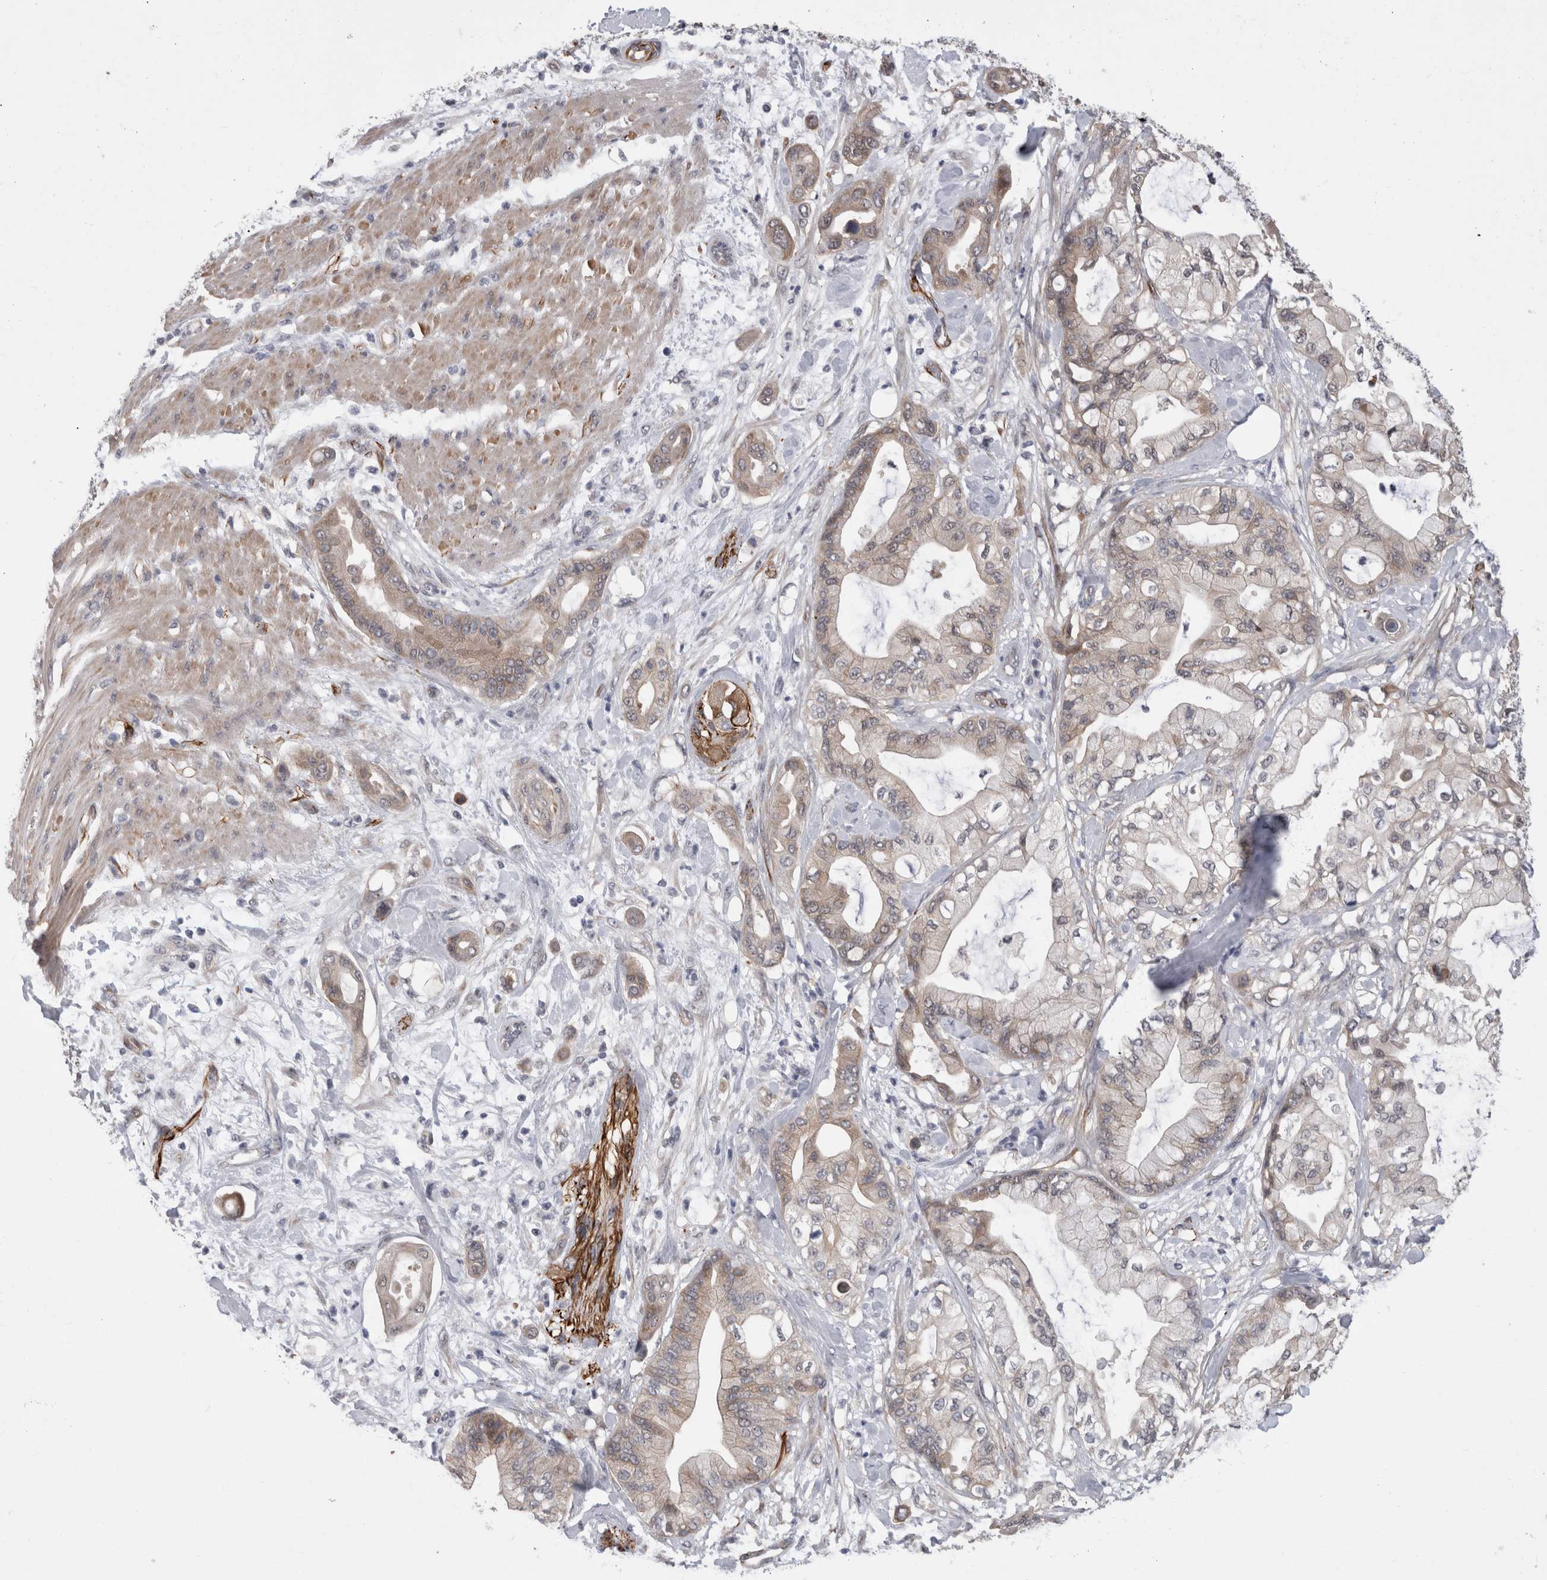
{"staining": {"intensity": "negative", "quantity": "none", "location": "none"}, "tissue": "pancreatic cancer", "cell_type": "Tumor cells", "image_type": "cancer", "snomed": [{"axis": "morphology", "description": "Adenocarcinoma, NOS"}, {"axis": "morphology", "description": "Adenocarcinoma, metastatic, NOS"}, {"axis": "topography", "description": "Lymph node"}, {"axis": "topography", "description": "Pancreas"}, {"axis": "topography", "description": "Duodenum"}], "caption": "DAB immunohistochemical staining of adenocarcinoma (pancreatic) shows no significant expression in tumor cells.", "gene": "FAM83H", "patient": {"sex": "female", "age": 64}}